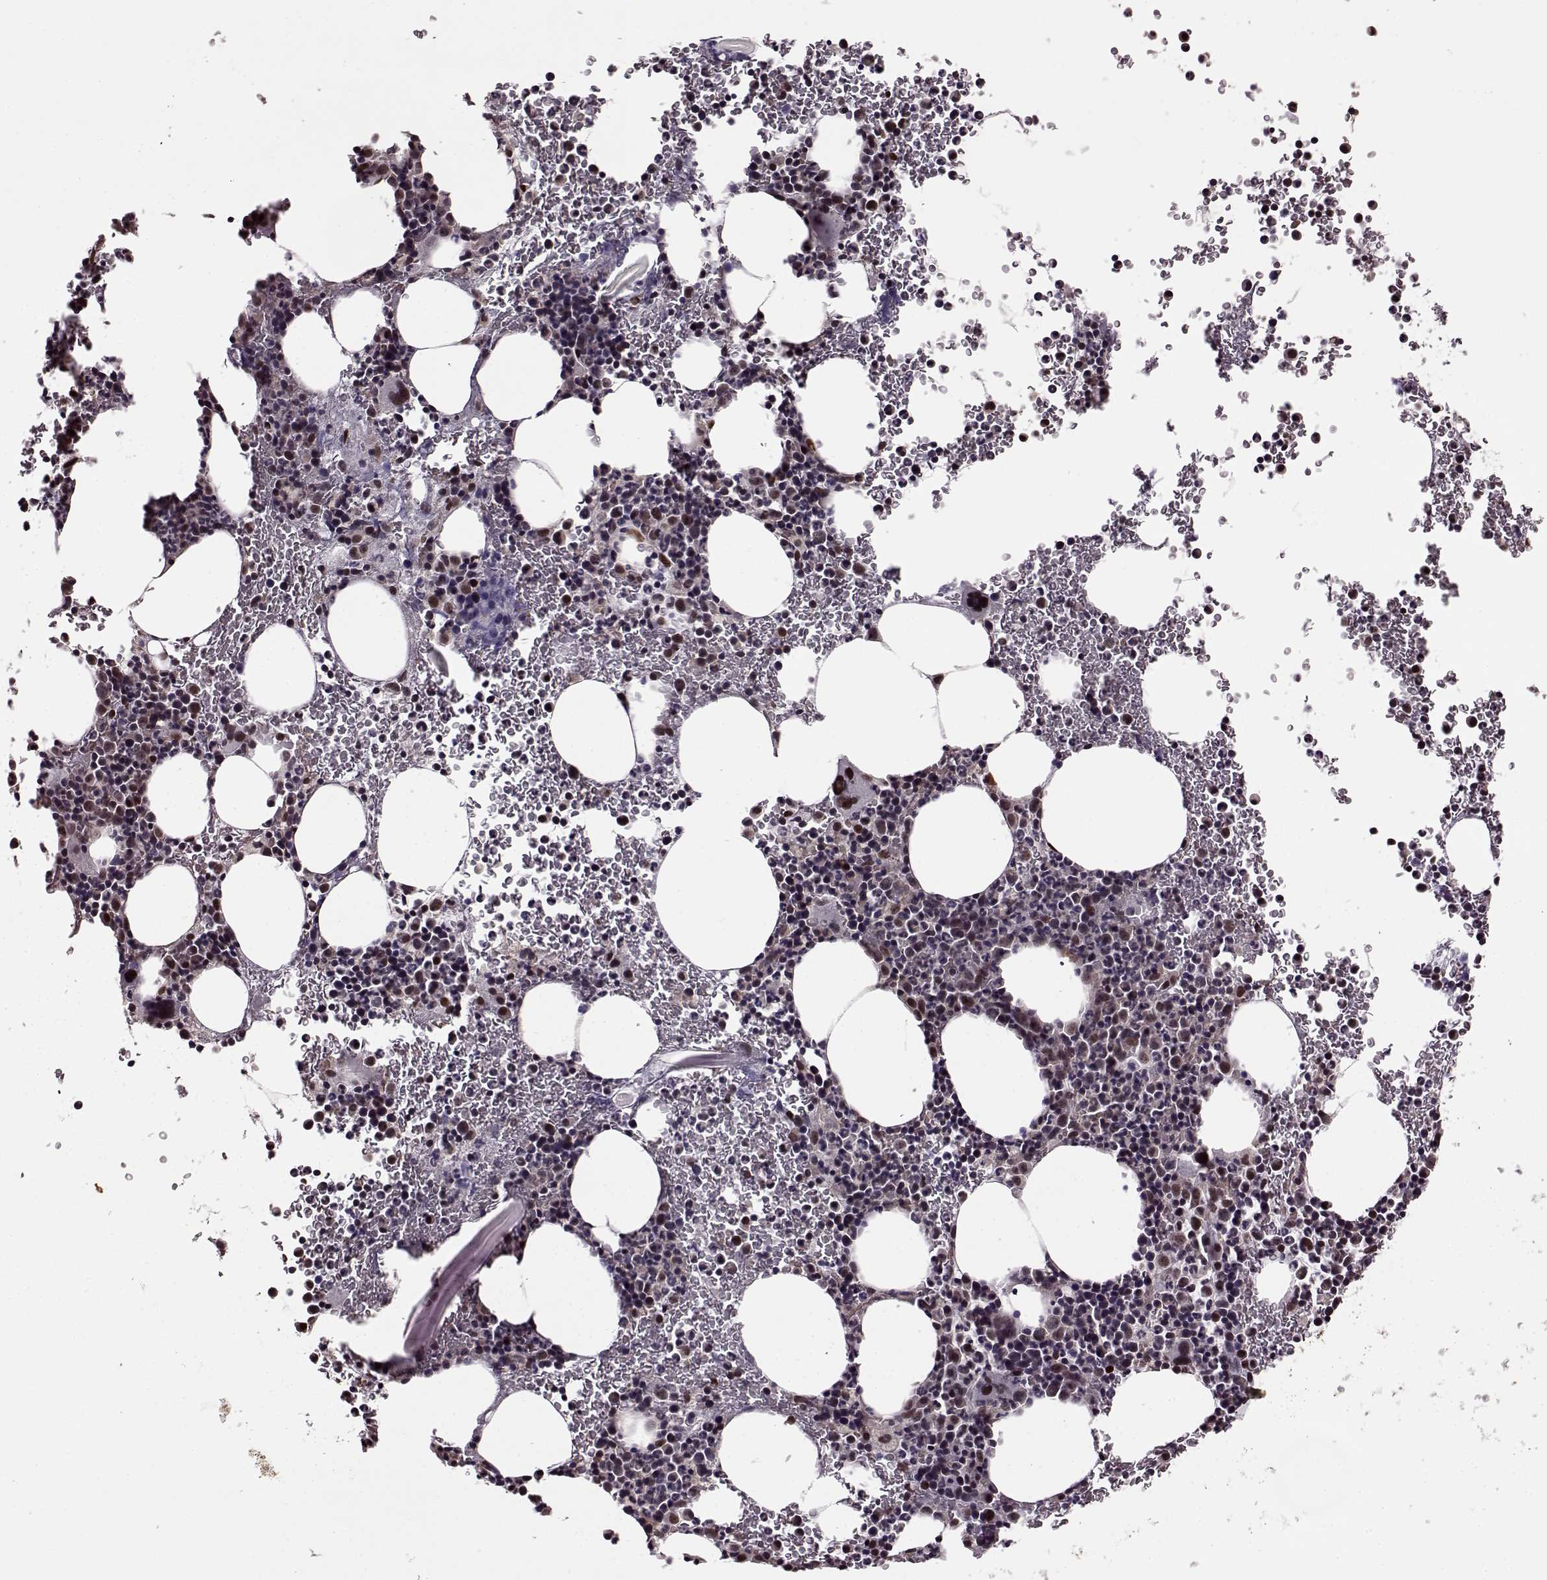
{"staining": {"intensity": "moderate", "quantity": "<25%", "location": "nuclear"}, "tissue": "bone marrow", "cell_type": "Hematopoietic cells", "image_type": "normal", "snomed": [{"axis": "morphology", "description": "Normal tissue, NOS"}, {"axis": "topography", "description": "Bone marrow"}], "caption": "Moderate nuclear protein positivity is present in approximately <25% of hematopoietic cells in bone marrow.", "gene": "FTO", "patient": {"sex": "male", "age": 72}}